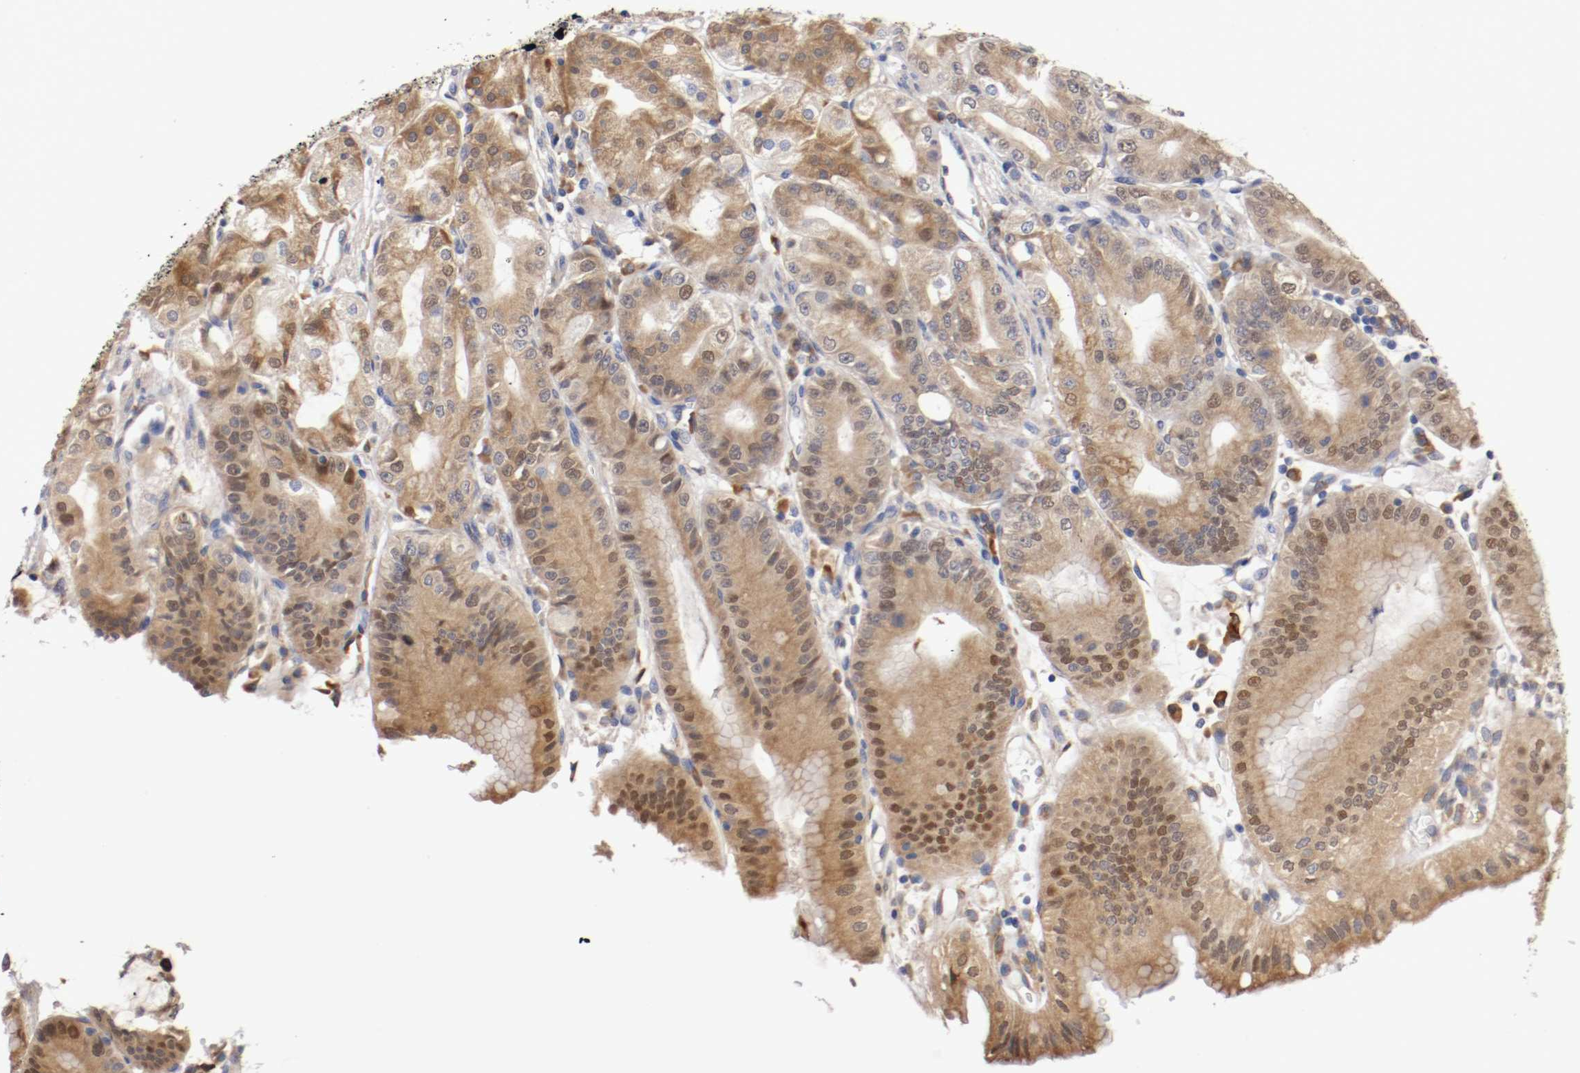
{"staining": {"intensity": "moderate", "quantity": ">75%", "location": "cytoplasmic/membranous"}, "tissue": "stomach", "cell_type": "Glandular cells", "image_type": "normal", "snomed": [{"axis": "morphology", "description": "Normal tissue, NOS"}, {"axis": "topography", "description": "Stomach, lower"}], "caption": "Immunohistochemical staining of unremarkable human stomach shows moderate cytoplasmic/membranous protein staining in about >75% of glandular cells. Nuclei are stained in blue.", "gene": "TNFSF12", "patient": {"sex": "male", "age": 71}}